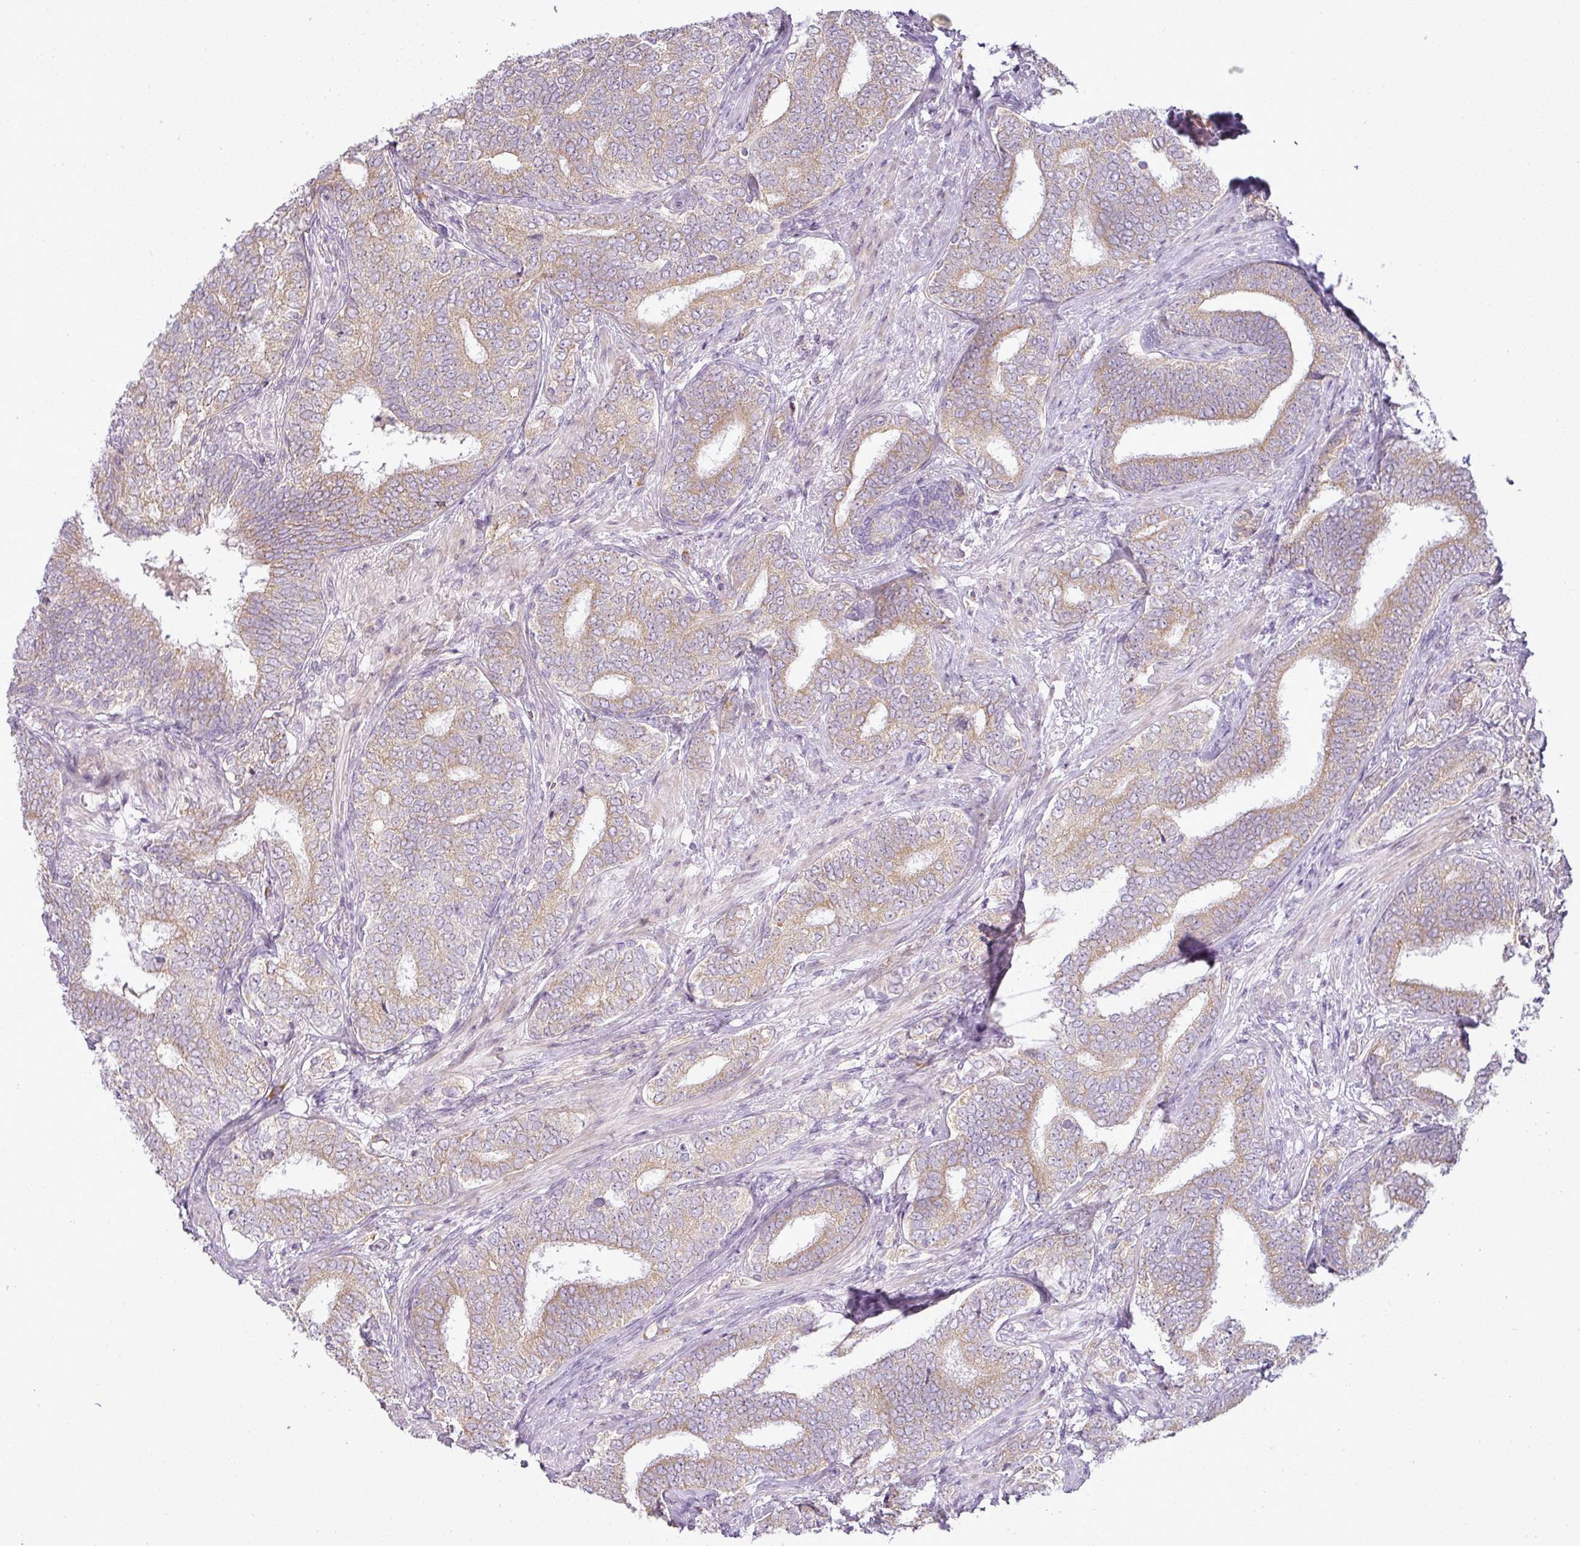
{"staining": {"intensity": "weak", "quantity": ">75%", "location": "cytoplasmic/membranous"}, "tissue": "prostate cancer", "cell_type": "Tumor cells", "image_type": "cancer", "snomed": [{"axis": "morphology", "description": "Adenocarcinoma, High grade"}, {"axis": "topography", "description": "Prostate"}], "caption": "Prostate adenocarcinoma (high-grade) tissue exhibits weak cytoplasmic/membranous expression in approximately >75% of tumor cells", "gene": "LY75", "patient": {"sex": "male", "age": 72}}